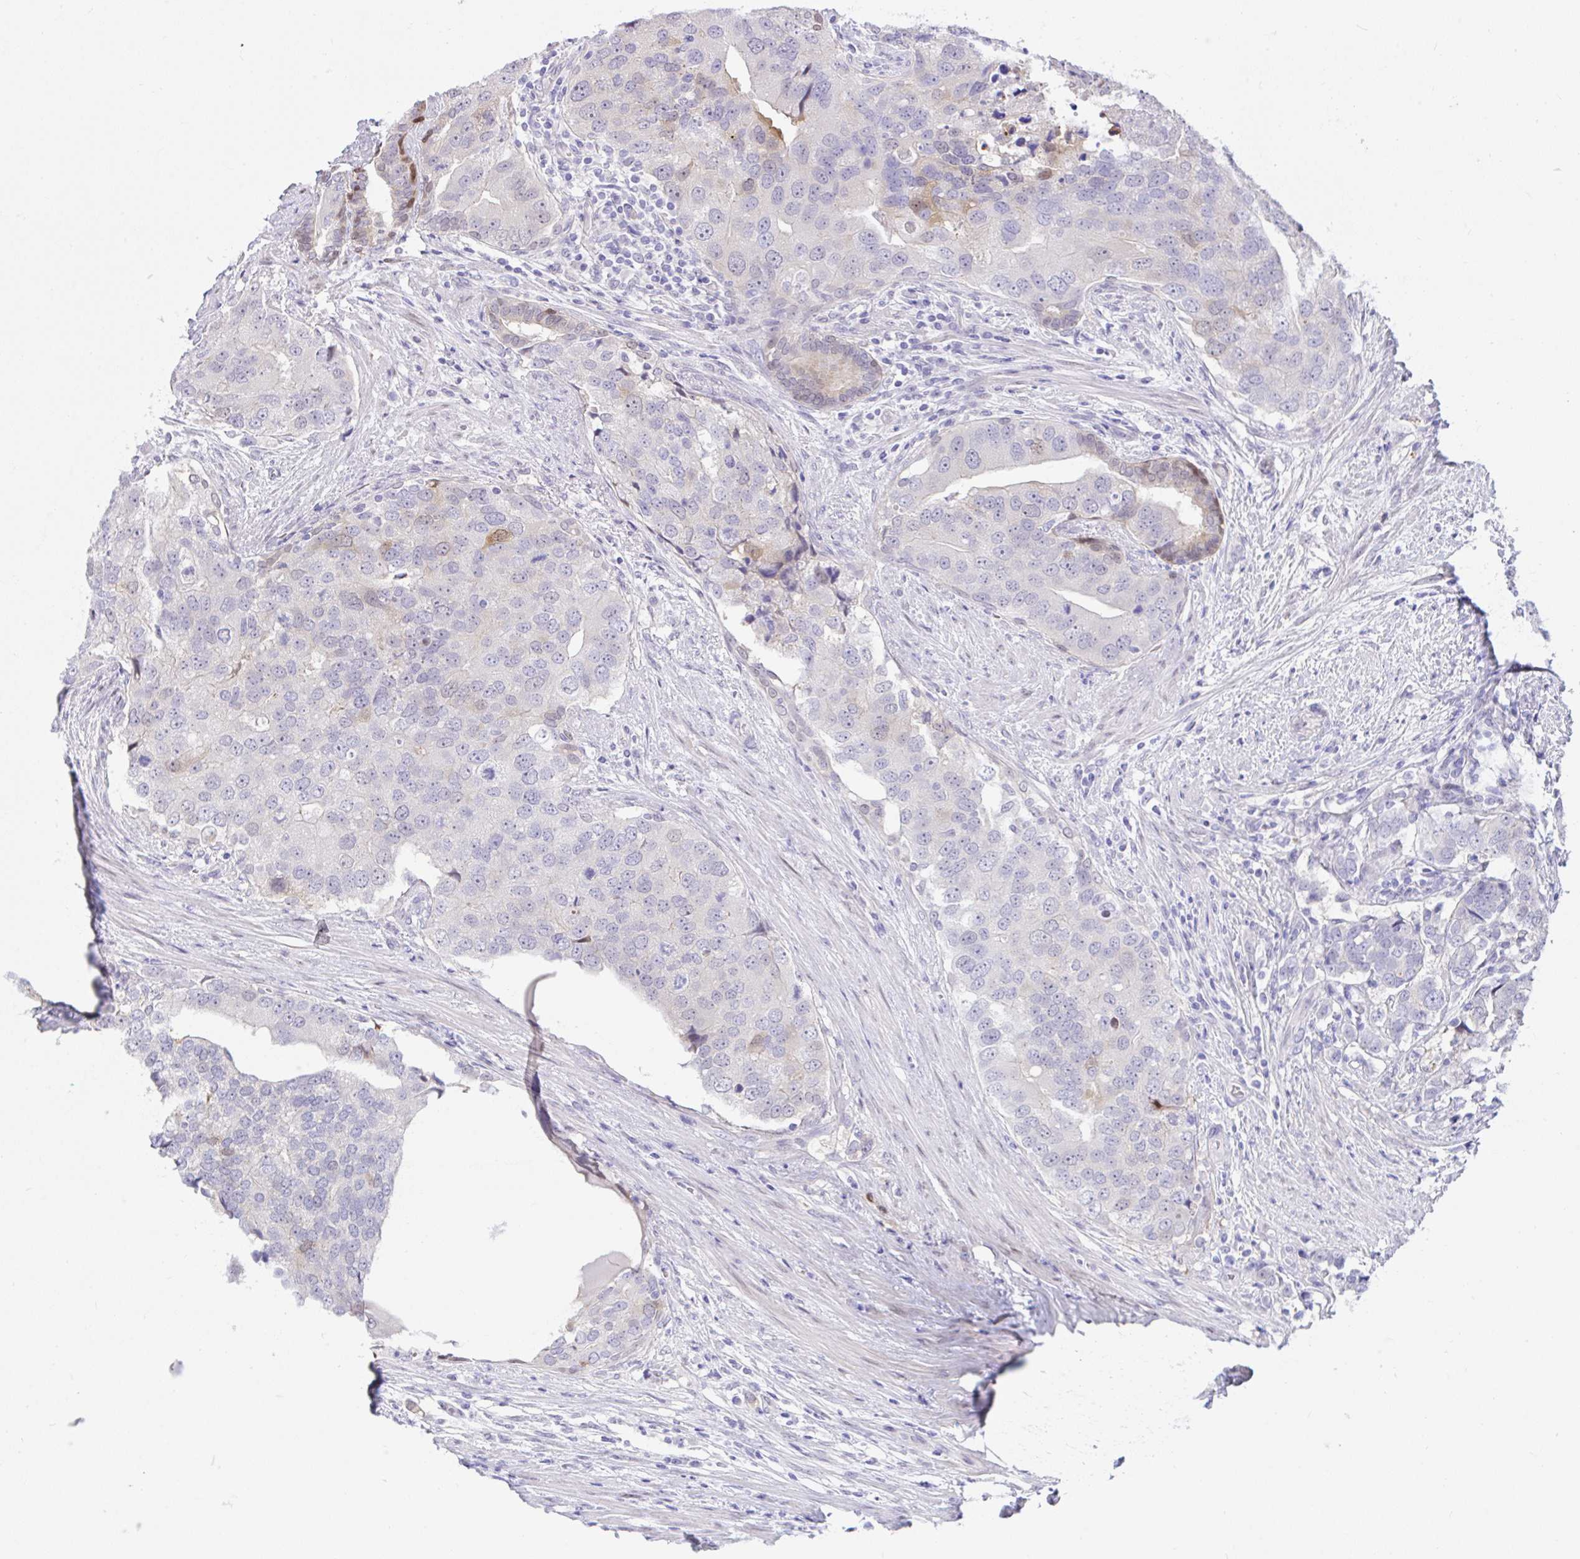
{"staining": {"intensity": "weak", "quantity": "<25%", "location": "cytoplasmic/membranous"}, "tissue": "prostate cancer", "cell_type": "Tumor cells", "image_type": "cancer", "snomed": [{"axis": "morphology", "description": "Adenocarcinoma, High grade"}, {"axis": "topography", "description": "Prostate"}], "caption": "Tumor cells are negative for brown protein staining in prostate adenocarcinoma (high-grade).", "gene": "ZNF485", "patient": {"sex": "male", "age": 68}}